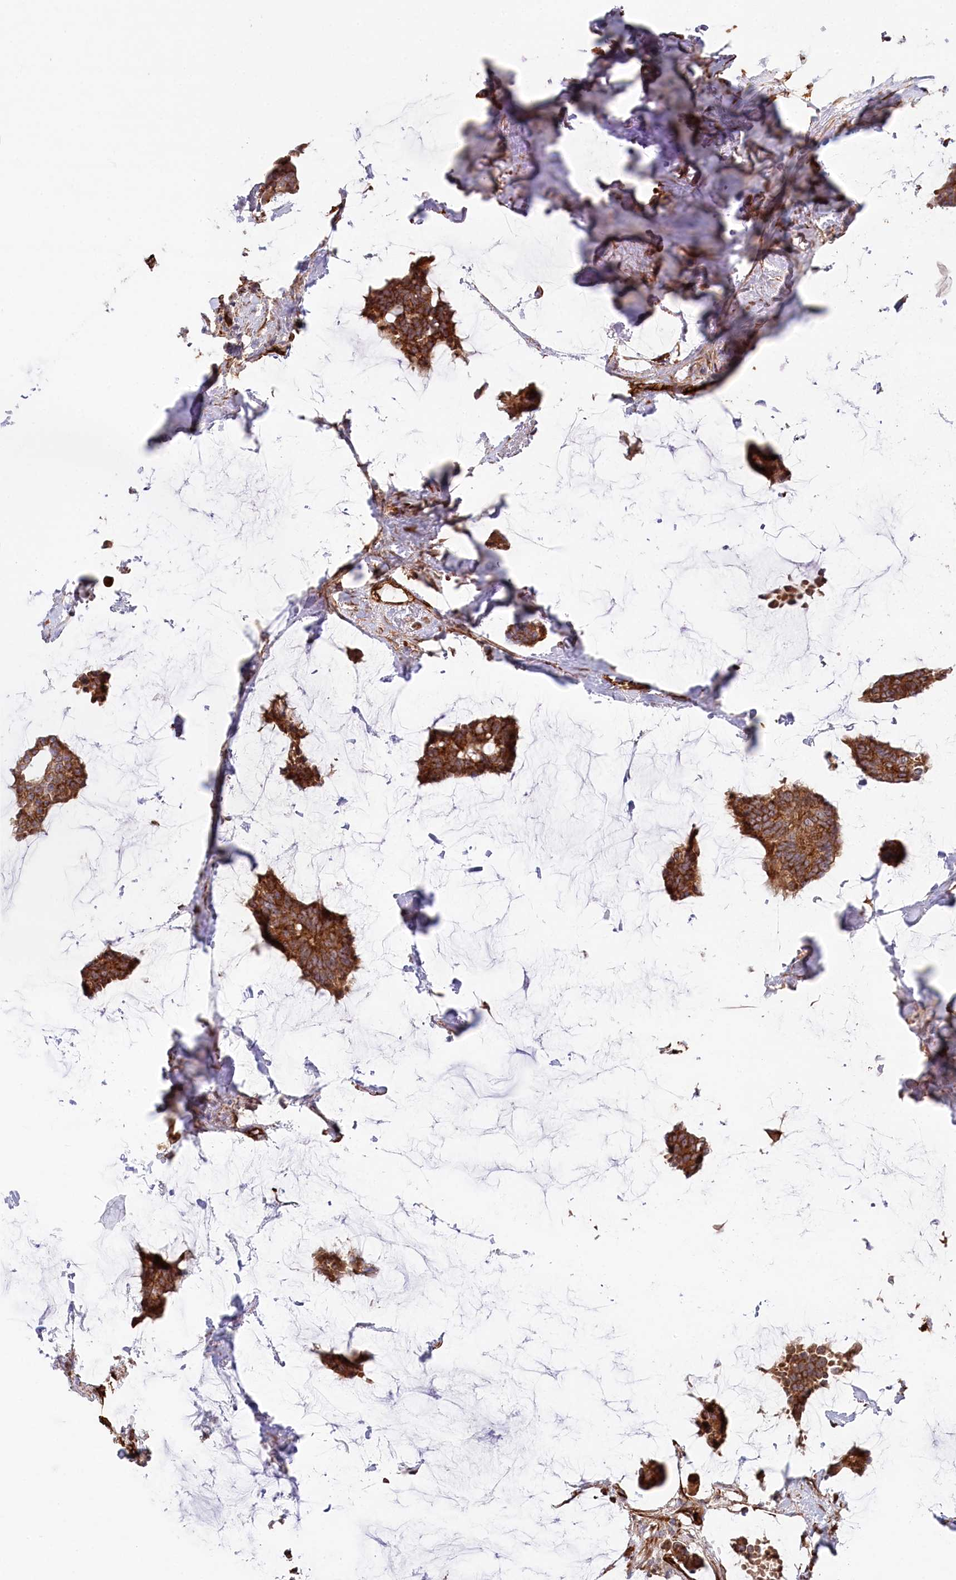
{"staining": {"intensity": "strong", "quantity": ">75%", "location": "cytoplasmic/membranous"}, "tissue": "breast cancer", "cell_type": "Tumor cells", "image_type": "cancer", "snomed": [{"axis": "morphology", "description": "Duct carcinoma"}, {"axis": "topography", "description": "Breast"}], "caption": "A high amount of strong cytoplasmic/membranous positivity is present in approximately >75% of tumor cells in breast intraductal carcinoma tissue.", "gene": "MTPAP", "patient": {"sex": "female", "age": 93}}